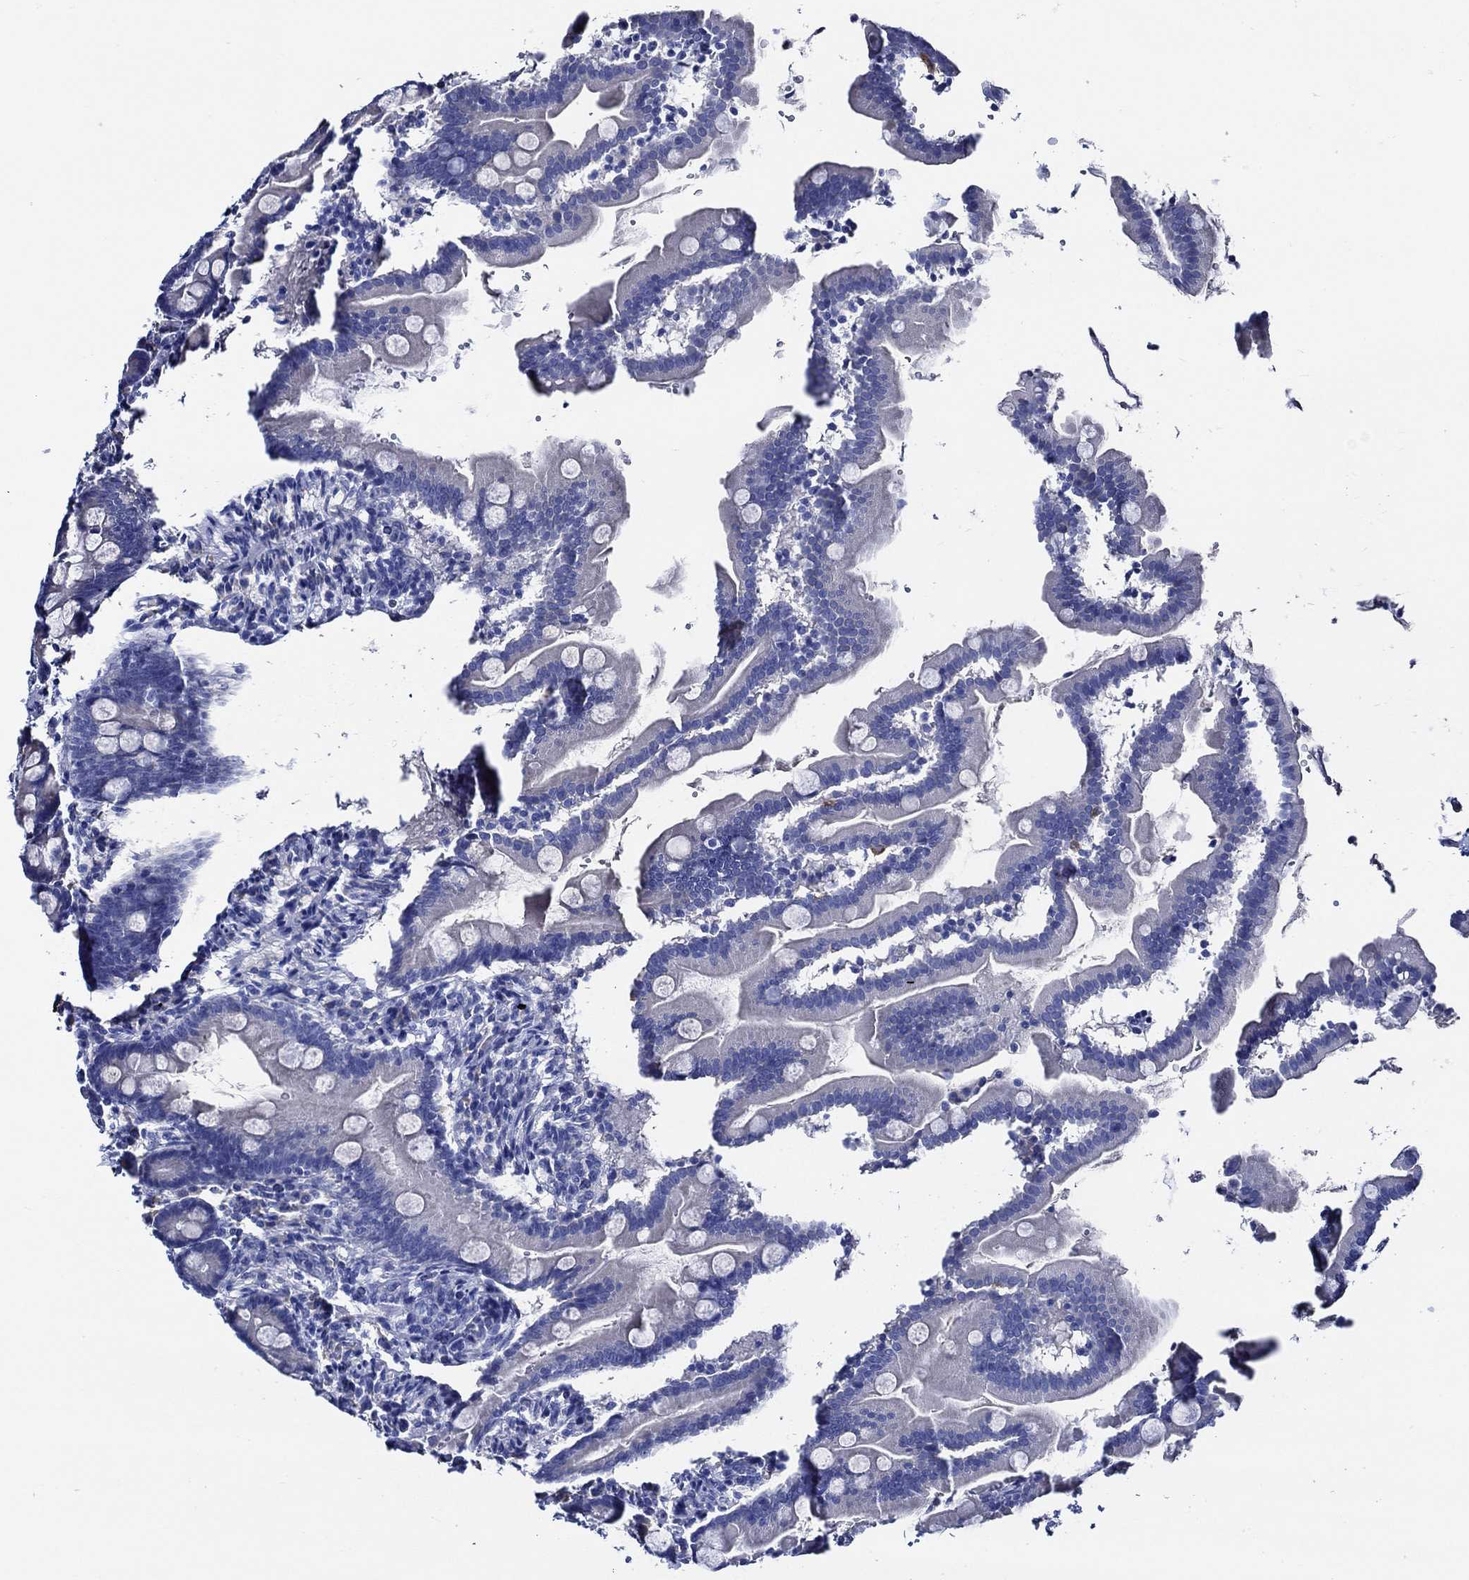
{"staining": {"intensity": "negative", "quantity": "none", "location": "none"}, "tissue": "small intestine", "cell_type": "Glandular cells", "image_type": "normal", "snomed": [{"axis": "morphology", "description": "Normal tissue, NOS"}, {"axis": "topography", "description": "Small intestine"}], "caption": "Immunohistochemistry (IHC) of unremarkable small intestine exhibits no staining in glandular cells.", "gene": "WDR62", "patient": {"sex": "female", "age": 44}}